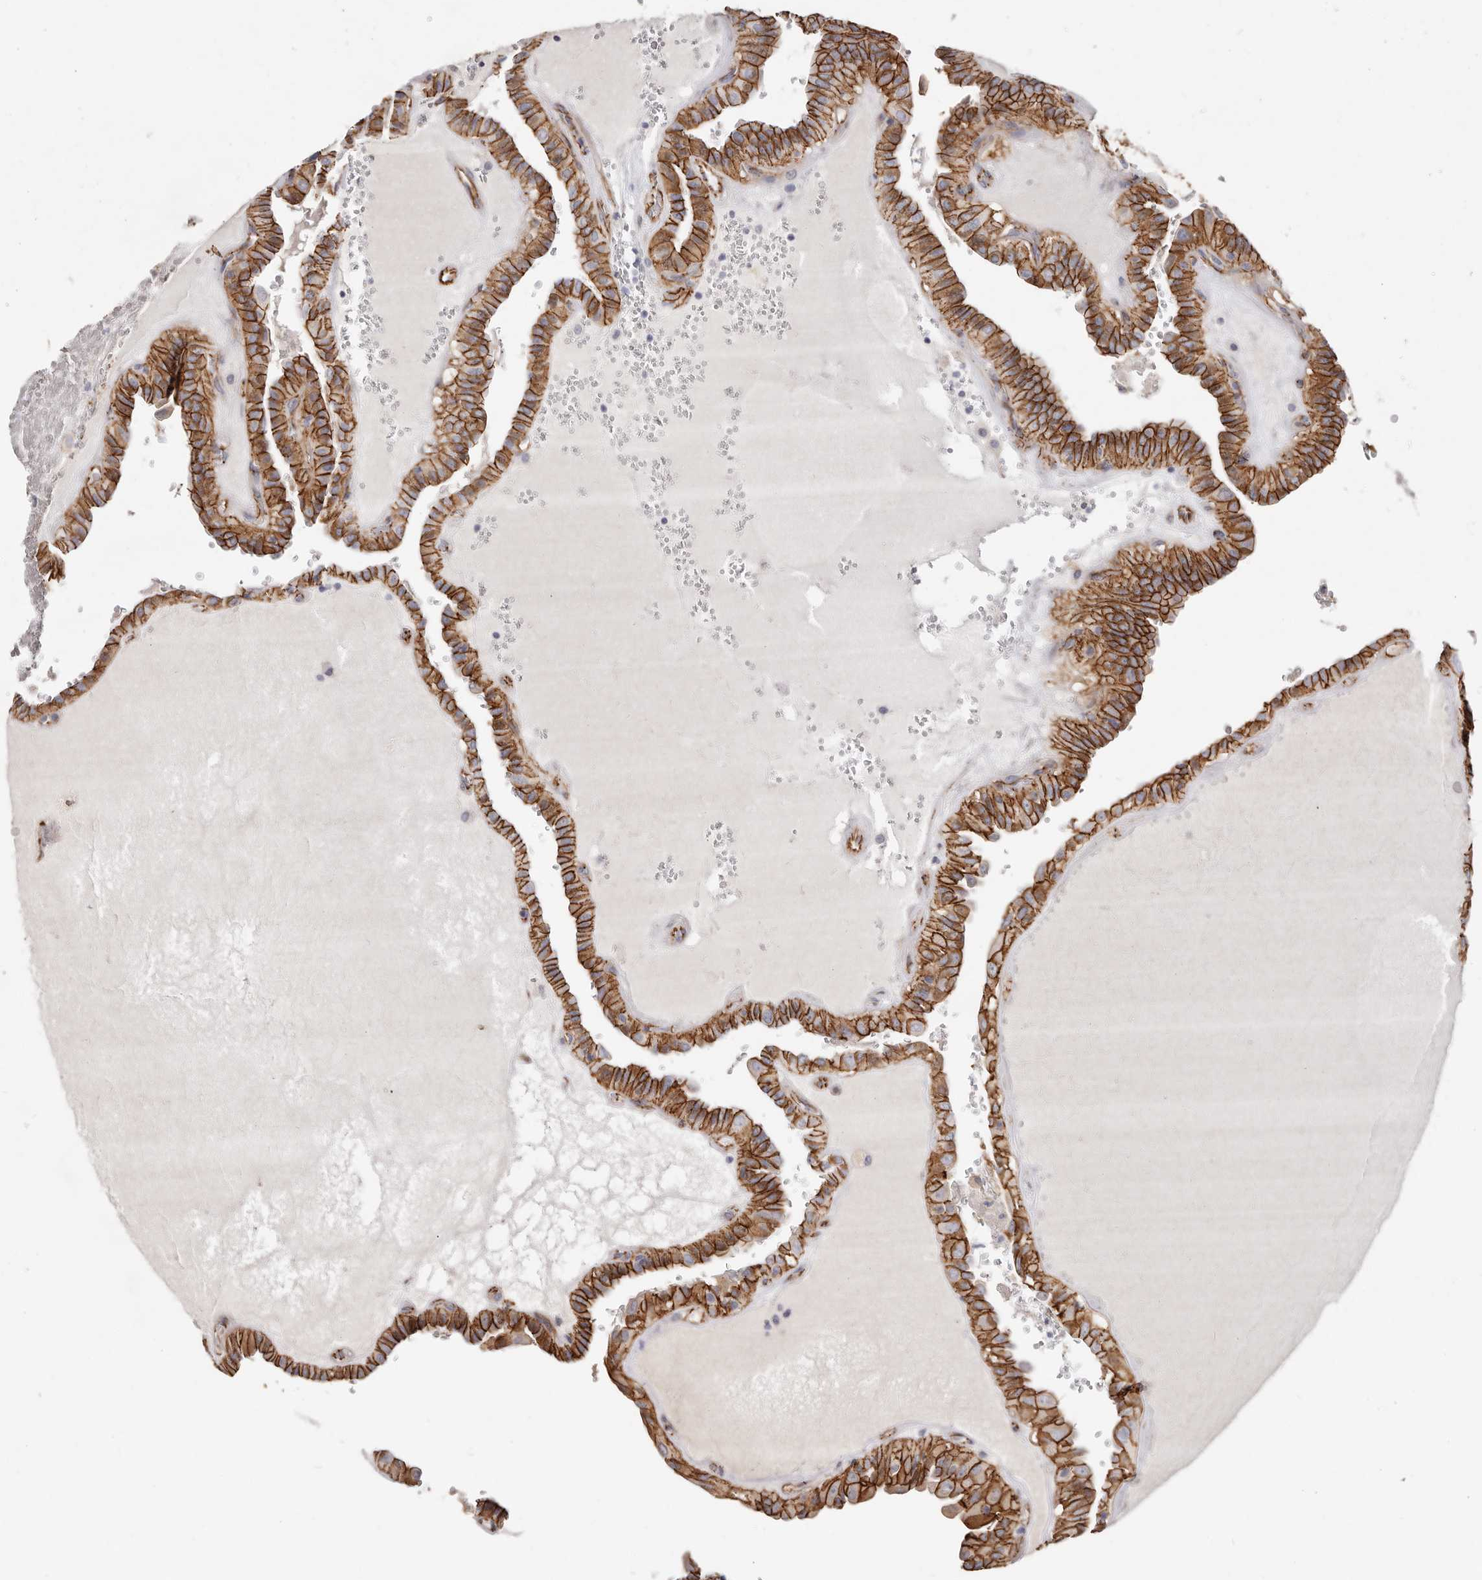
{"staining": {"intensity": "strong", "quantity": ">75%", "location": "cytoplasmic/membranous"}, "tissue": "thyroid cancer", "cell_type": "Tumor cells", "image_type": "cancer", "snomed": [{"axis": "morphology", "description": "Papillary adenocarcinoma, NOS"}, {"axis": "topography", "description": "Thyroid gland"}], "caption": "Thyroid papillary adenocarcinoma stained with a brown dye reveals strong cytoplasmic/membranous positive expression in approximately >75% of tumor cells.", "gene": "CTNNB1", "patient": {"sex": "male", "age": 77}}